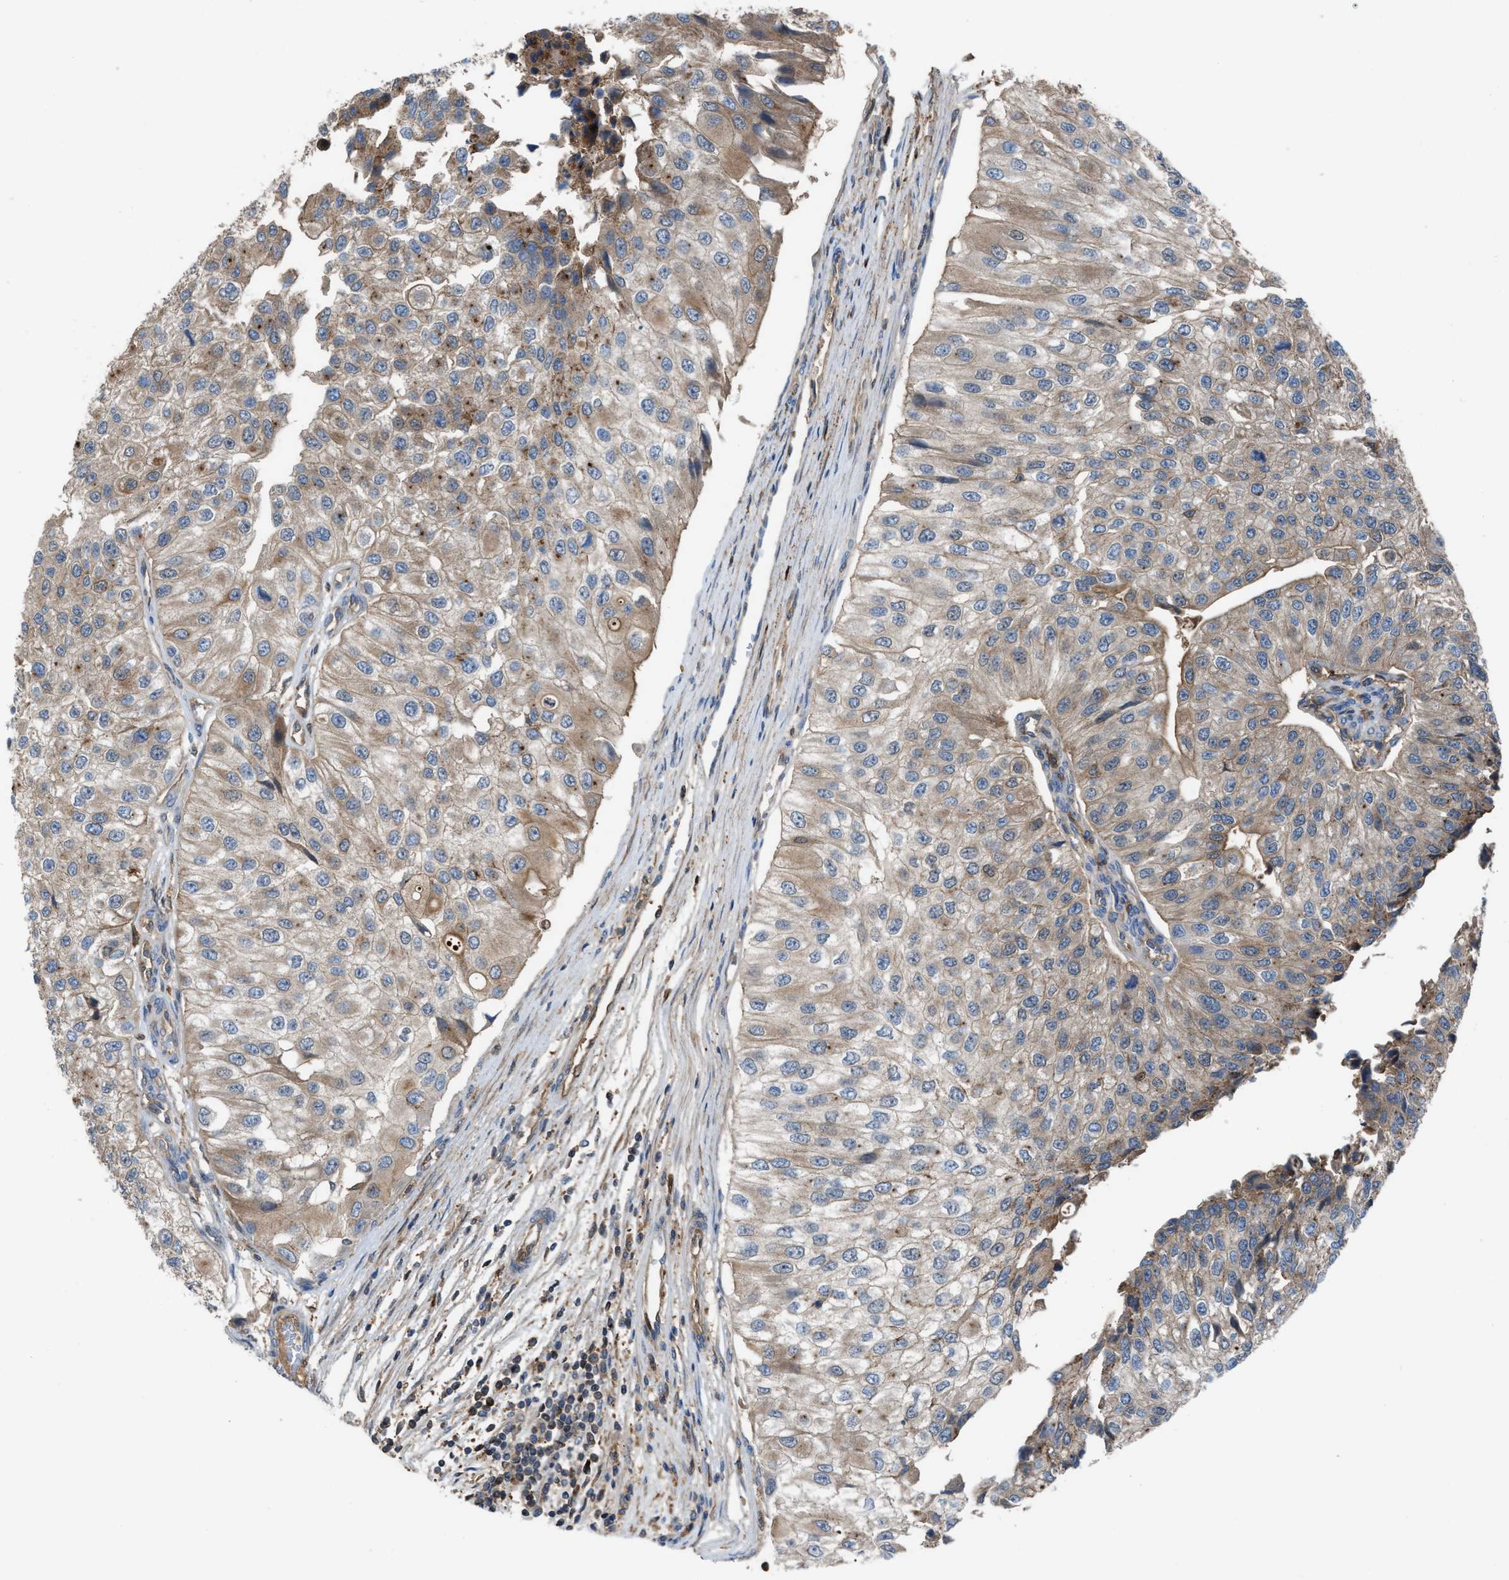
{"staining": {"intensity": "weak", "quantity": "<25%", "location": "cytoplasmic/membranous"}, "tissue": "urothelial cancer", "cell_type": "Tumor cells", "image_type": "cancer", "snomed": [{"axis": "morphology", "description": "Urothelial carcinoma, High grade"}, {"axis": "topography", "description": "Kidney"}, {"axis": "topography", "description": "Urinary bladder"}], "caption": "The micrograph reveals no significant expression in tumor cells of urothelial cancer.", "gene": "TPK1", "patient": {"sex": "male", "age": 77}}